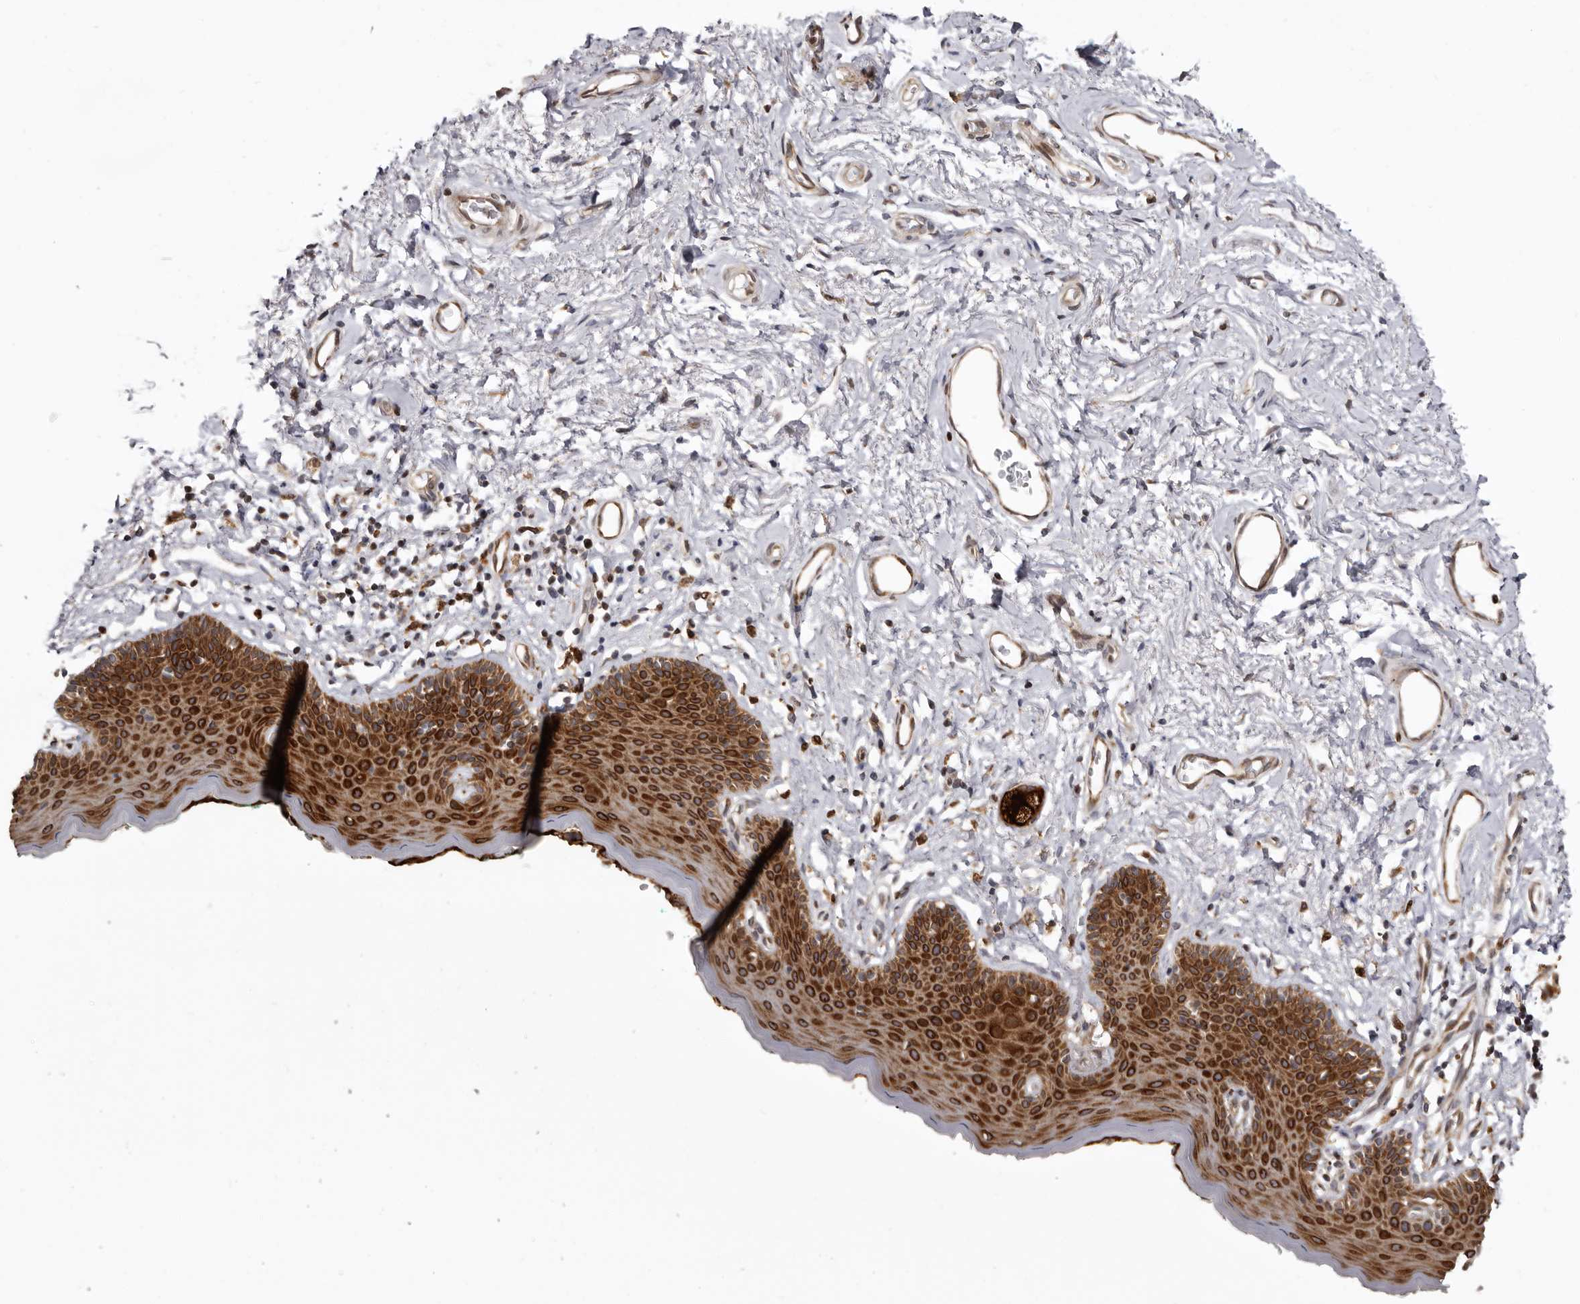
{"staining": {"intensity": "strong", "quantity": ">75%", "location": "cytoplasmic/membranous"}, "tissue": "skin", "cell_type": "Epidermal cells", "image_type": "normal", "snomed": [{"axis": "morphology", "description": "Normal tissue, NOS"}, {"axis": "topography", "description": "Vulva"}], "caption": "DAB (3,3'-diaminobenzidine) immunohistochemical staining of normal human skin demonstrates strong cytoplasmic/membranous protein expression in approximately >75% of epidermal cells. (Stains: DAB (3,3'-diaminobenzidine) in brown, nuclei in blue, Microscopy: brightfield microscopy at high magnification).", "gene": "C4orf3", "patient": {"sex": "female", "age": 66}}